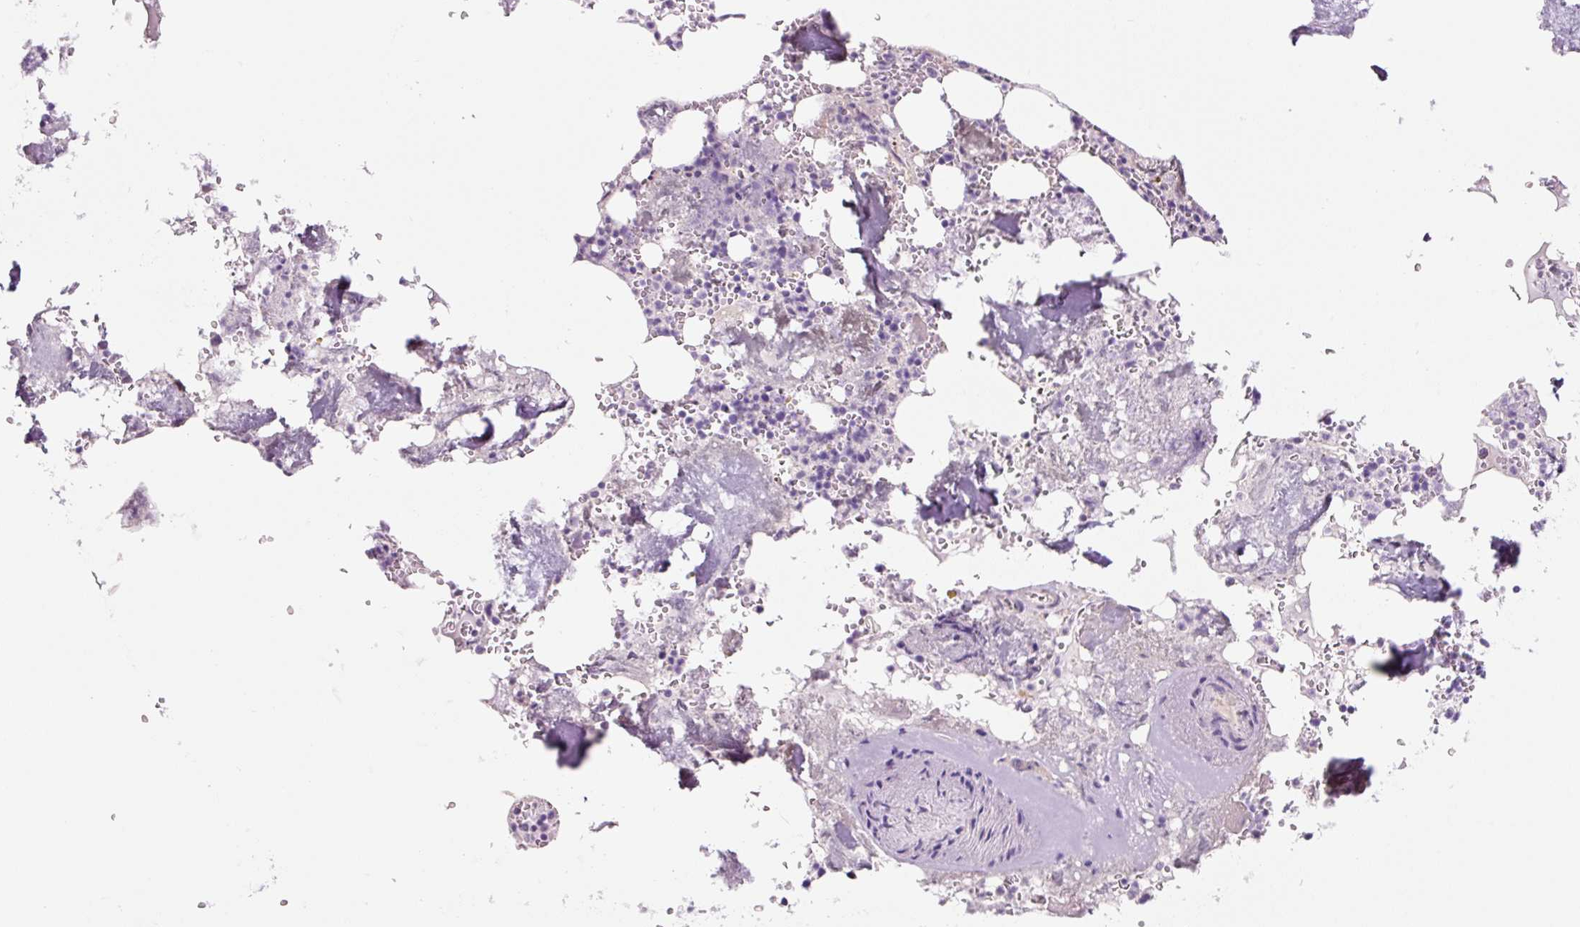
{"staining": {"intensity": "negative", "quantity": "none", "location": "none"}, "tissue": "bone marrow", "cell_type": "Hematopoietic cells", "image_type": "normal", "snomed": [{"axis": "morphology", "description": "Normal tissue, NOS"}, {"axis": "topography", "description": "Bone marrow"}], "caption": "This is a image of immunohistochemistry (IHC) staining of unremarkable bone marrow, which shows no staining in hematopoietic cells.", "gene": "CCL25", "patient": {"sex": "male", "age": 54}}